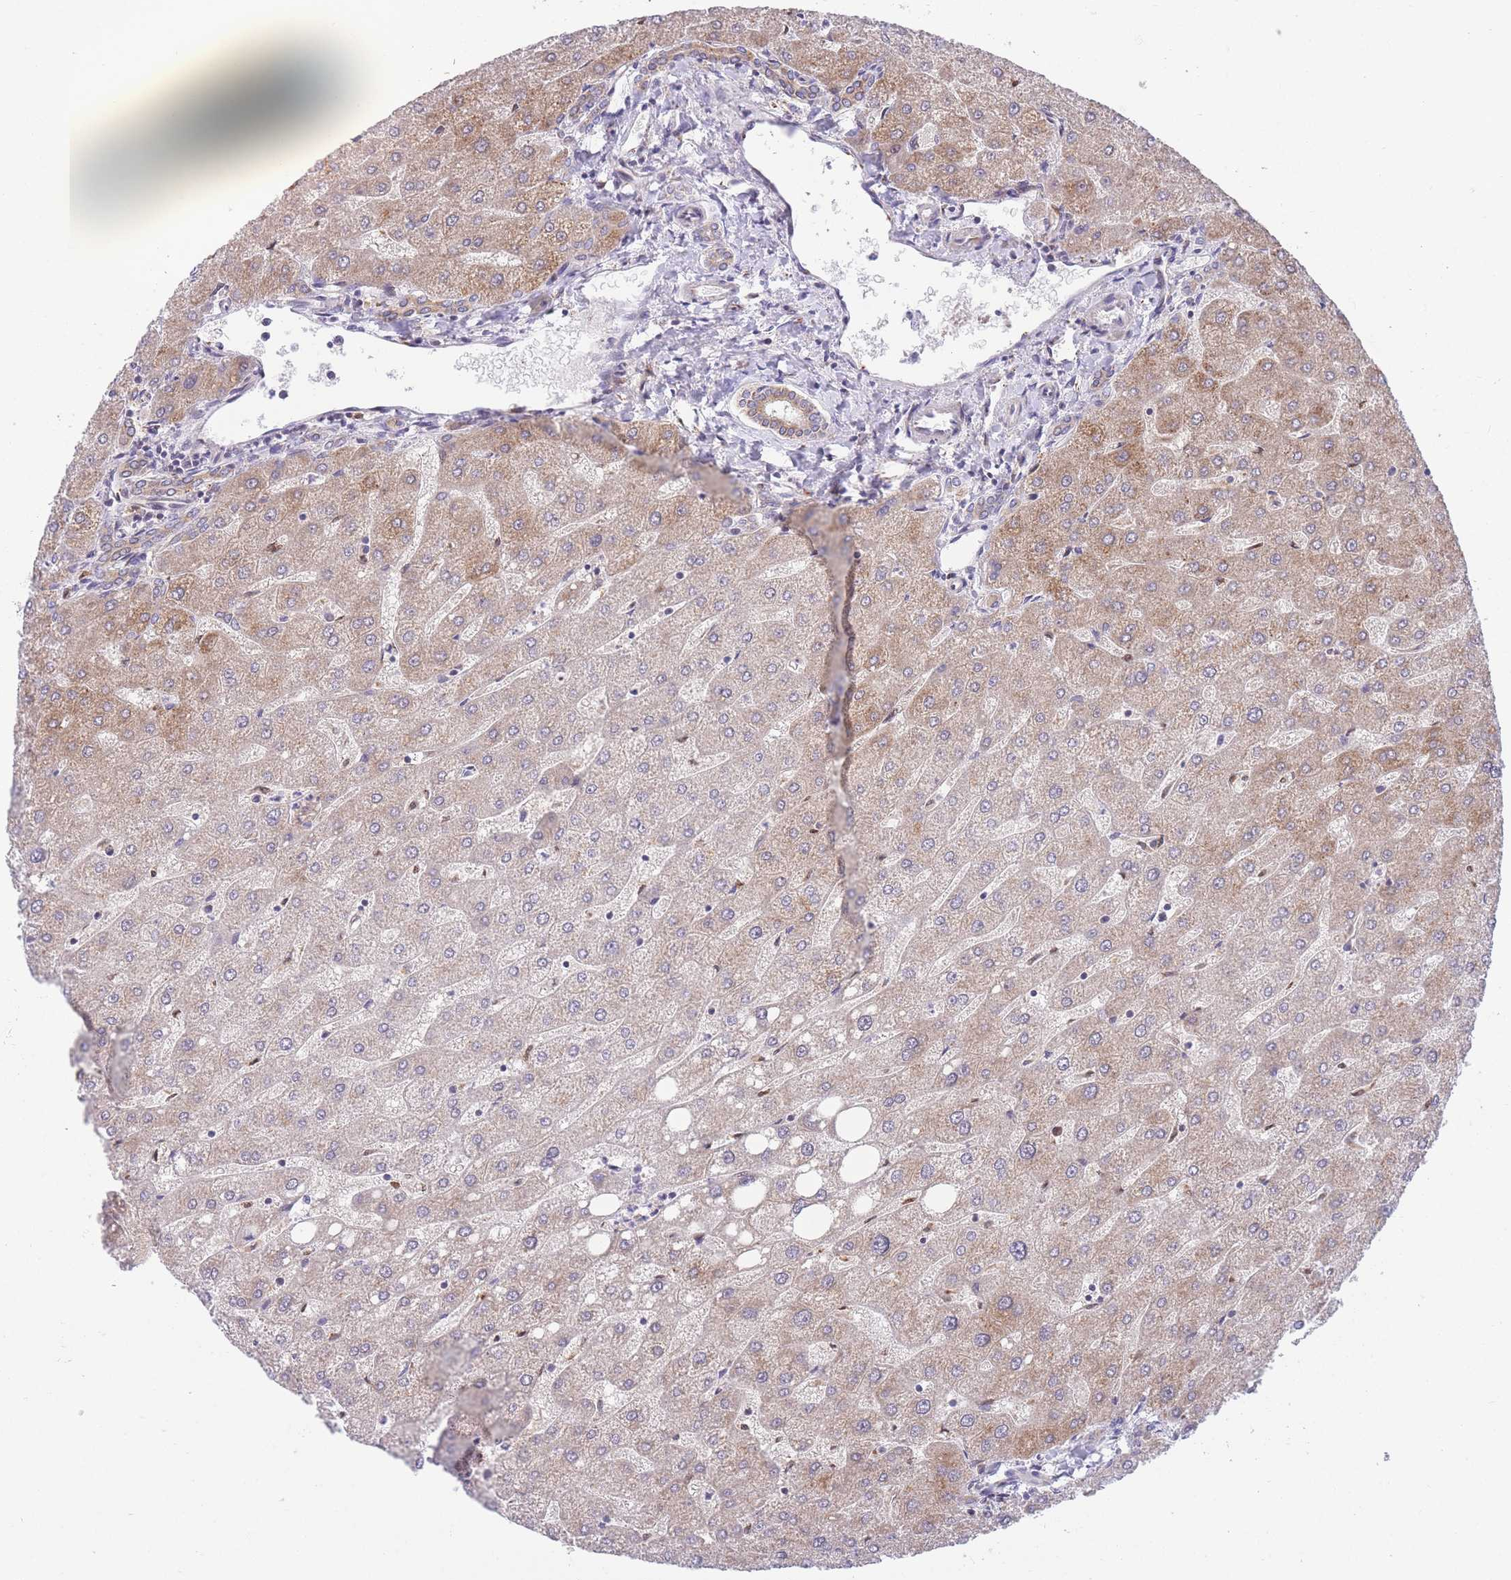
{"staining": {"intensity": "weak", "quantity": "25%-75%", "location": "cytoplasmic/membranous"}, "tissue": "liver", "cell_type": "Cholangiocytes", "image_type": "normal", "snomed": [{"axis": "morphology", "description": "Normal tissue, NOS"}, {"axis": "topography", "description": "Liver"}], "caption": "Immunohistochemistry micrograph of unremarkable liver stained for a protein (brown), which reveals low levels of weak cytoplasmic/membranous positivity in about 25%-75% of cholangiocytes.", "gene": "BOLA2B", "patient": {"sex": "male", "age": 67}}